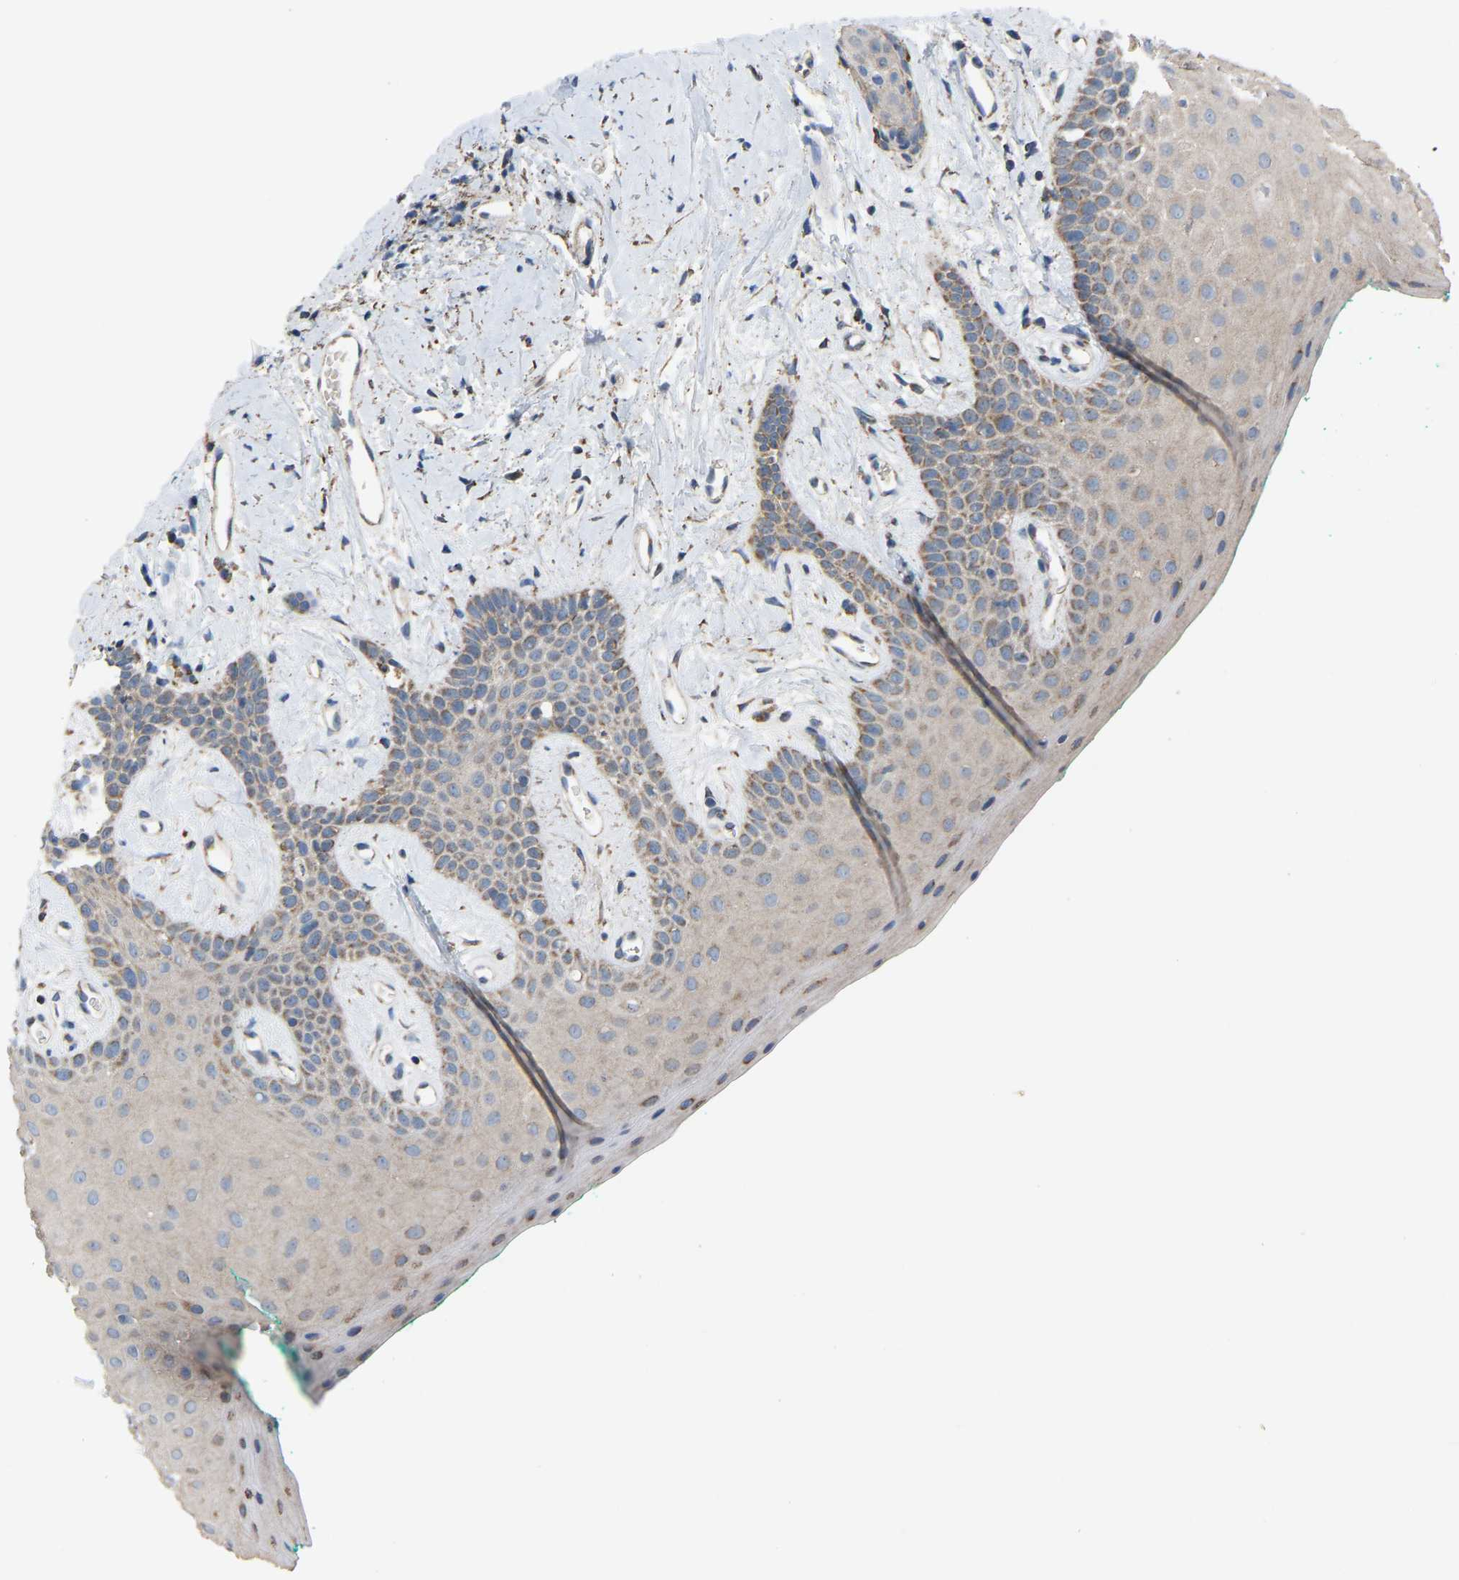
{"staining": {"intensity": "moderate", "quantity": ">75%", "location": "cytoplasmic/membranous"}, "tissue": "oral mucosa", "cell_type": "Squamous epithelial cells", "image_type": "normal", "snomed": [{"axis": "morphology", "description": "Normal tissue, NOS"}, {"axis": "morphology", "description": "Squamous cell carcinoma, NOS"}, {"axis": "topography", "description": "Oral tissue"}, {"axis": "topography", "description": "Salivary gland"}, {"axis": "topography", "description": "Head-Neck"}], "caption": "Immunohistochemistry histopathology image of unremarkable oral mucosa stained for a protein (brown), which demonstrates medium levels of moderate cytoplasmic/membranous positivity in approximately >75% of squamous epithelial cells.", "gene": "BCL10", "patient": {"sex": "female", "age": 62}}